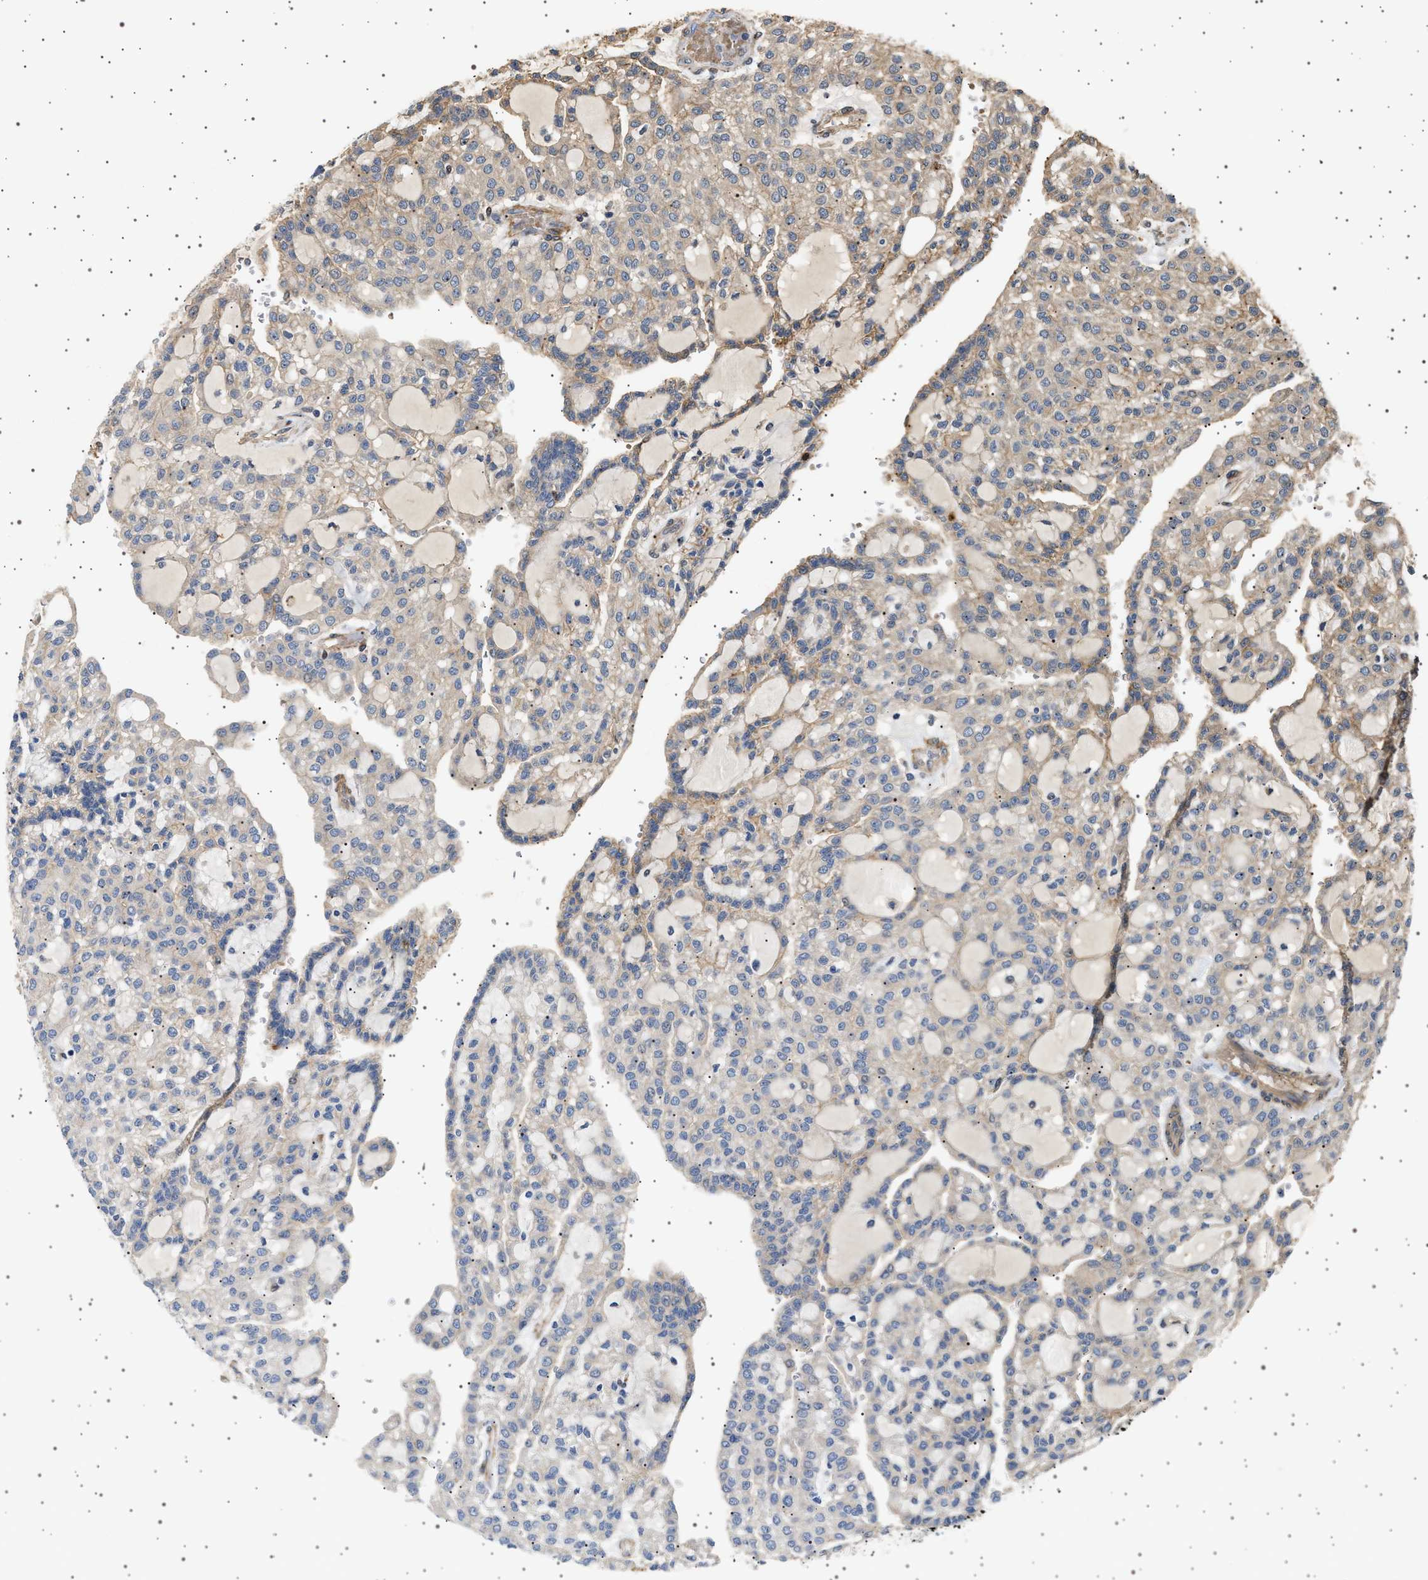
{"staining": {"intensity": "weak", "quantity": "<25%", "location": "cytoplasmic/membranous"}, "tissue": "renal cancer", "cell_type": "Tumor cells", "image_type": "cancer", "snomed": [{"axis": "morphology", "description": "Adenocarcinoma, NOS"}, {"axis": "topography", "description": "Kidney"}], "caption": "Immunohistochemistry (IHC) image of neoplastic tissue: human renal cancer stained with DAB (3,3'-diaminobenzidine) shows no significant protein staining in tumor cells. (DAB immunohistochemistry with hematoxylin counter stain).", "gene": "GUCY1B1", "patient": {"sex": "male", "age": 63}}